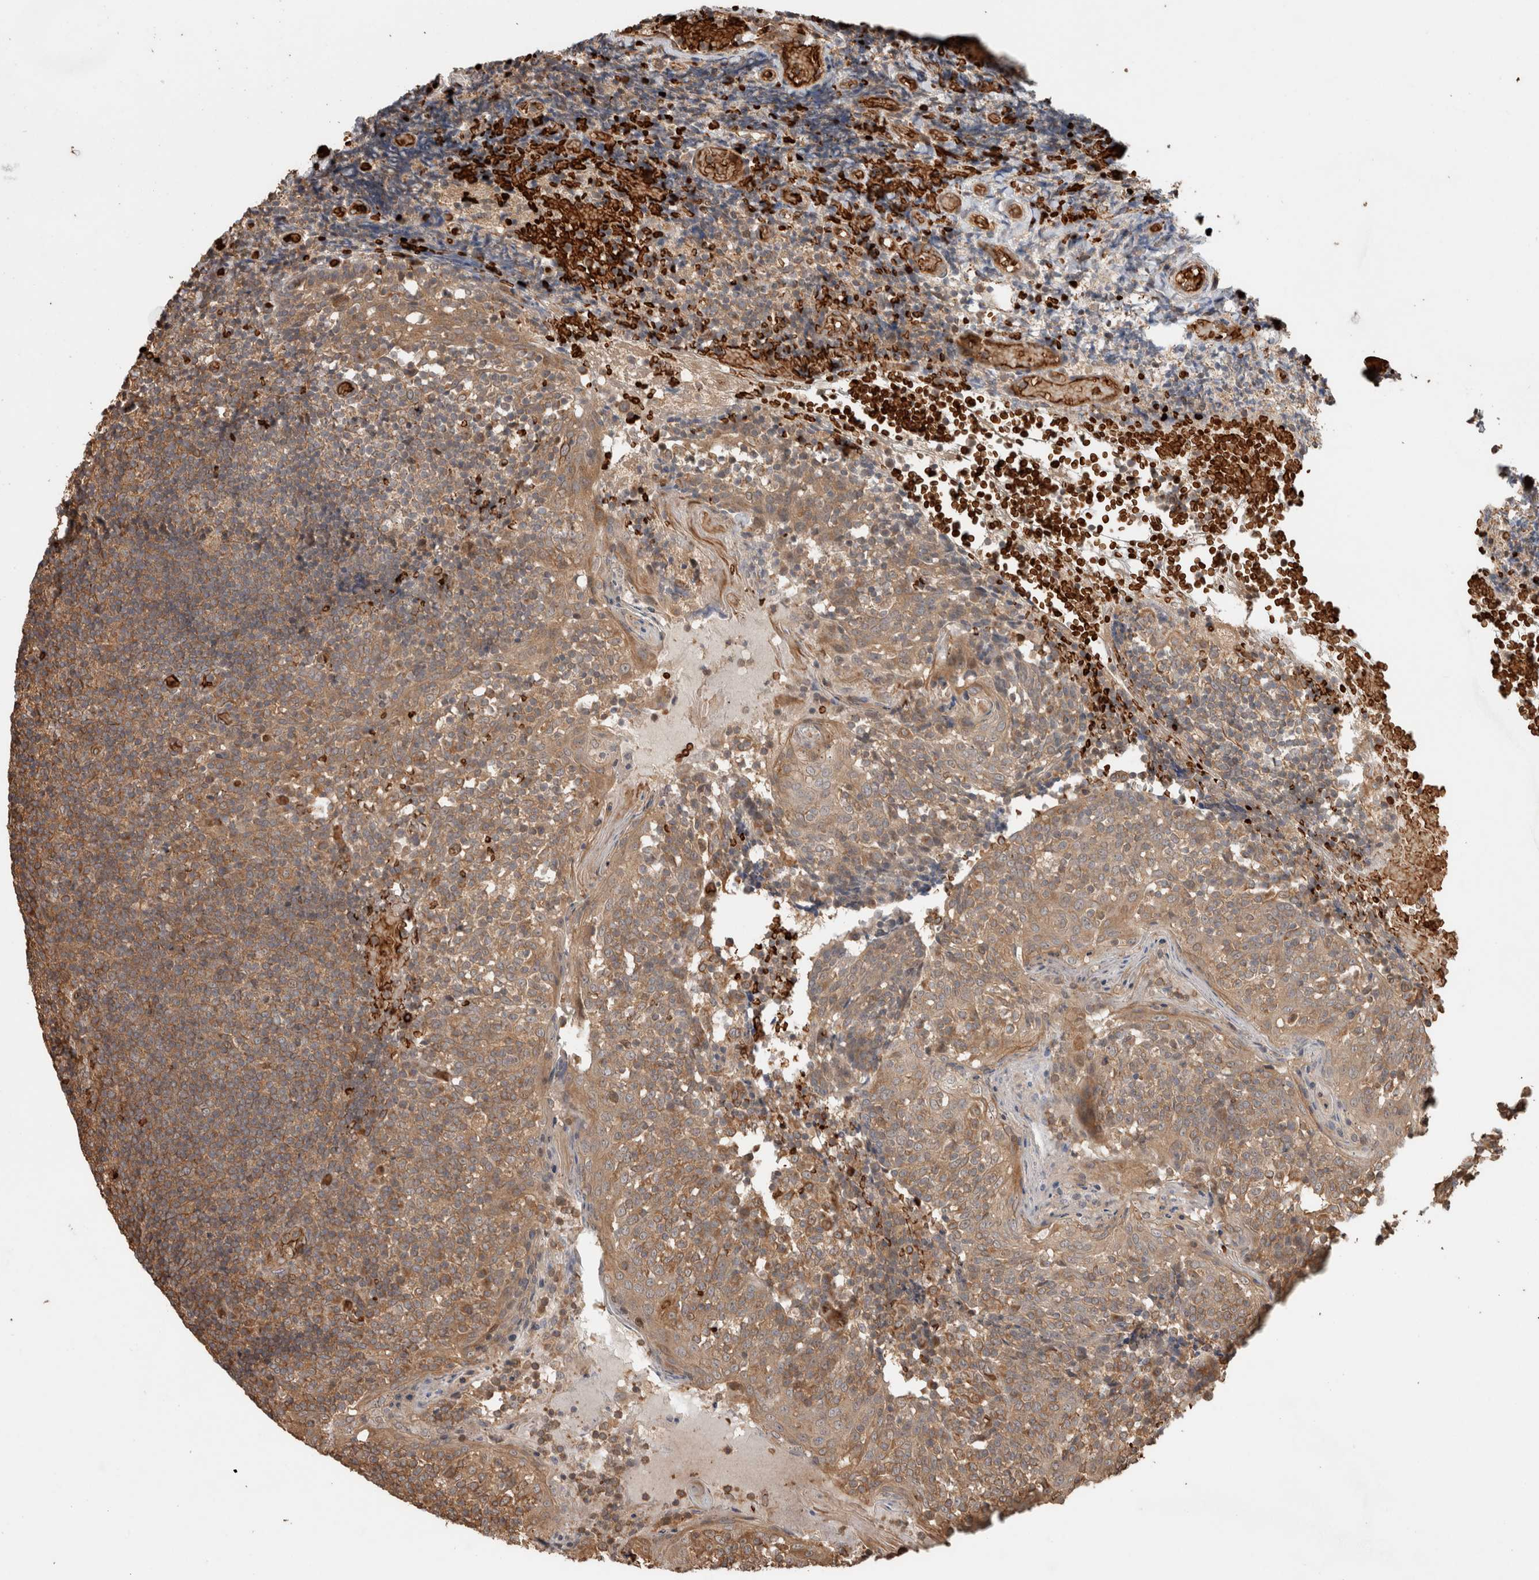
{"staining": {"intensity": "moderate", "quantity": ">75%", "location": "cytoplasmic/membranous"}, "tissue": "tonsil", "cell_type": "Germinal center cells", "image_type": "normal", "snomed": [{"axis": "morphology", "description": "Normal tissue, NOS"}, {"axis": "topography", "description": "Tonsil"}], "caption": "A high-resolution image shows immunohistochemistry staining of unremarkable tonsil, which reveals moderate cytoplasmic/membranous staining in approximately >75% of germinal center cells. (DAB (3,3'-diaminobenzidine) IHC, brown staining for protein, blue staining for nuclei).", "gene": "OTUD6B", "patient": {"sex": "female", "age": 19}}